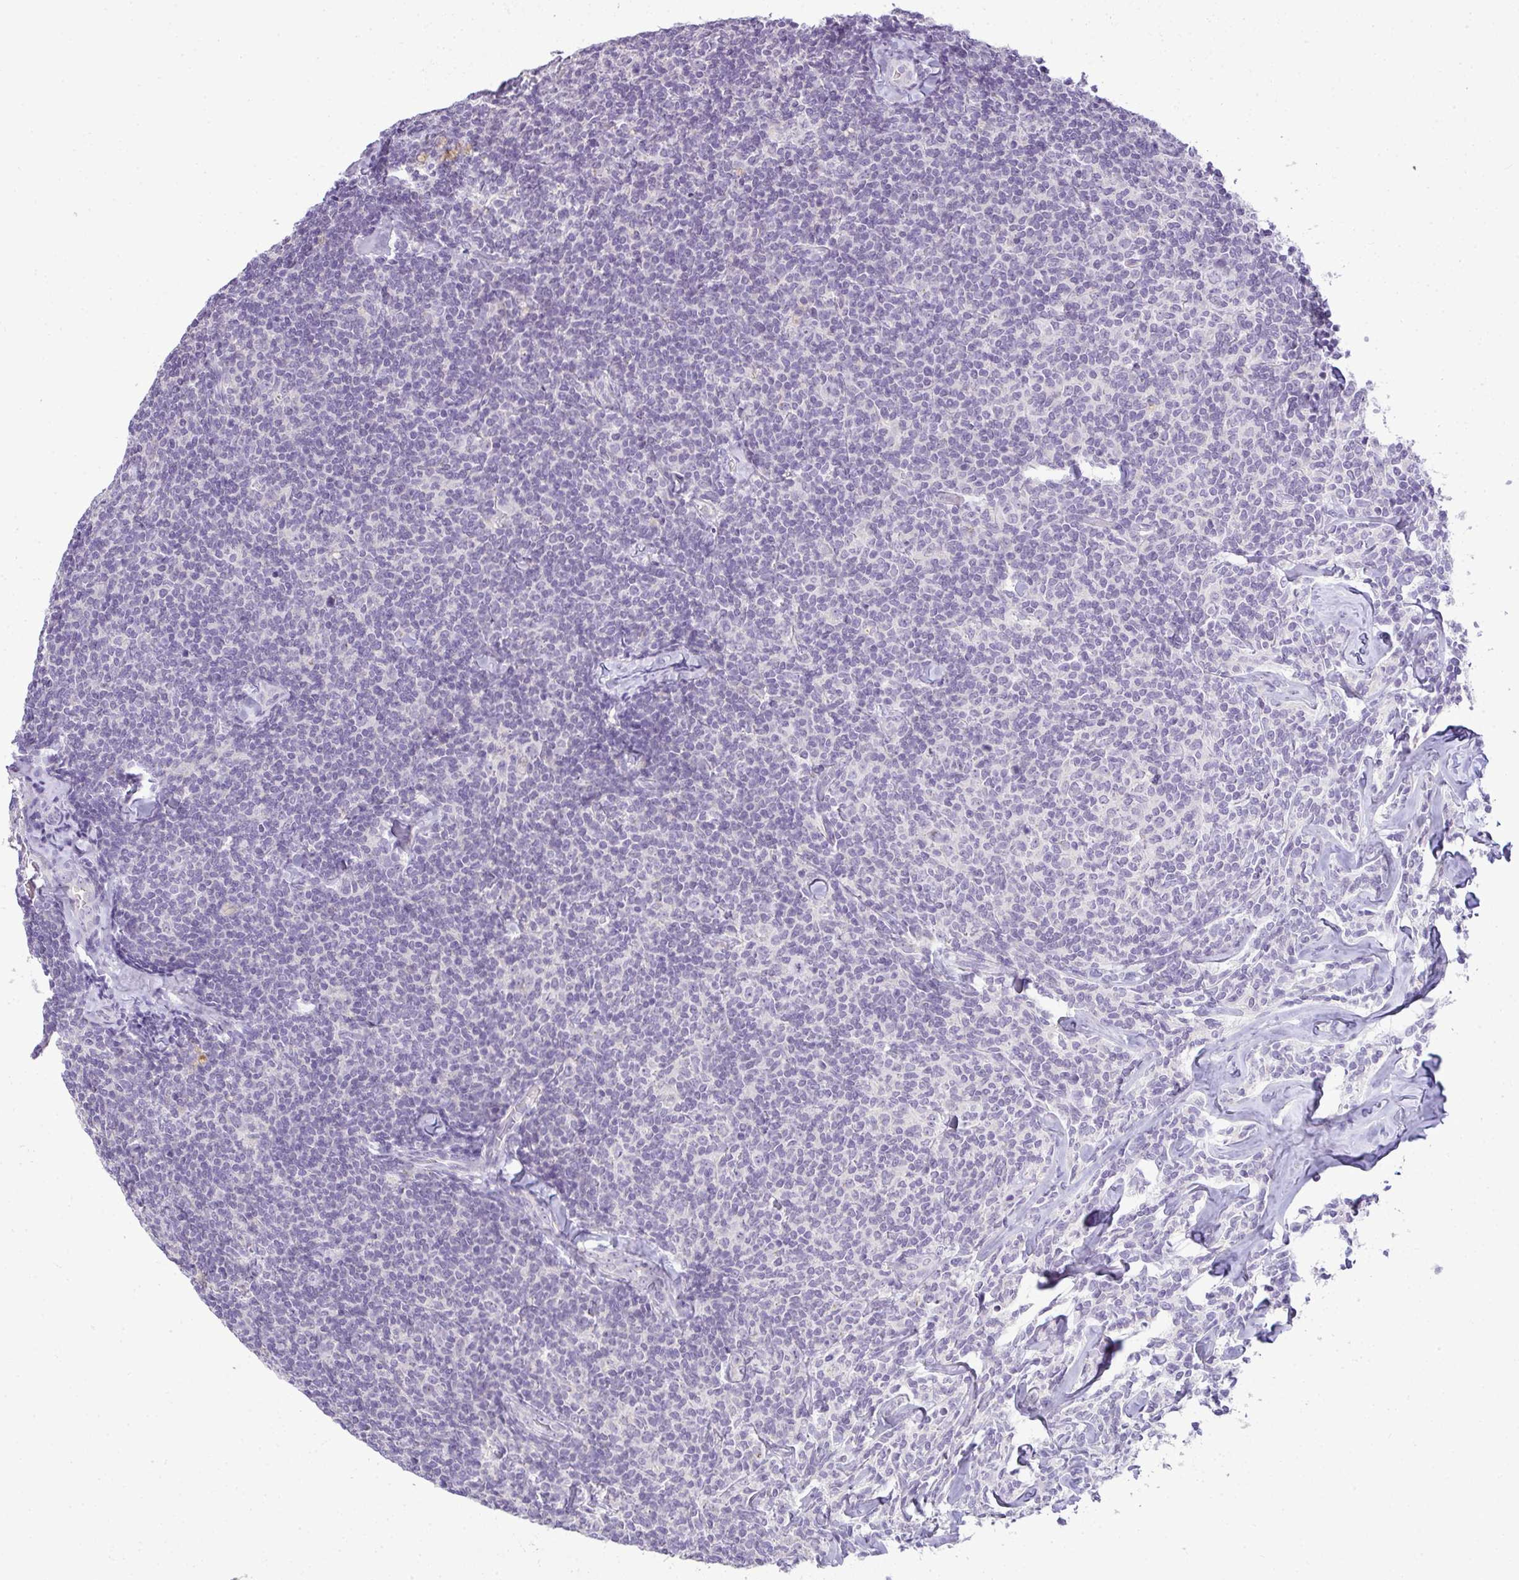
{"staining": {"intensity": "negative", "quantity": "none", "location": "none"}, "tissue": "lymphoma", "cell_type": "Tumor cells", "image_type": "cancer", "snomed": [{"axis": "morphology", "description": "Malignant lymphoma, non-Hodgkin's type, Low grade"}, {"axis": "topography", "description": "Lymph node"}], "caption": "Tumor cells show no significant protein positivity in lymphoma. Nuclei are stained in blue.", "gene": "CMPK1", "patient": {"sex": "female", "age": 56}}